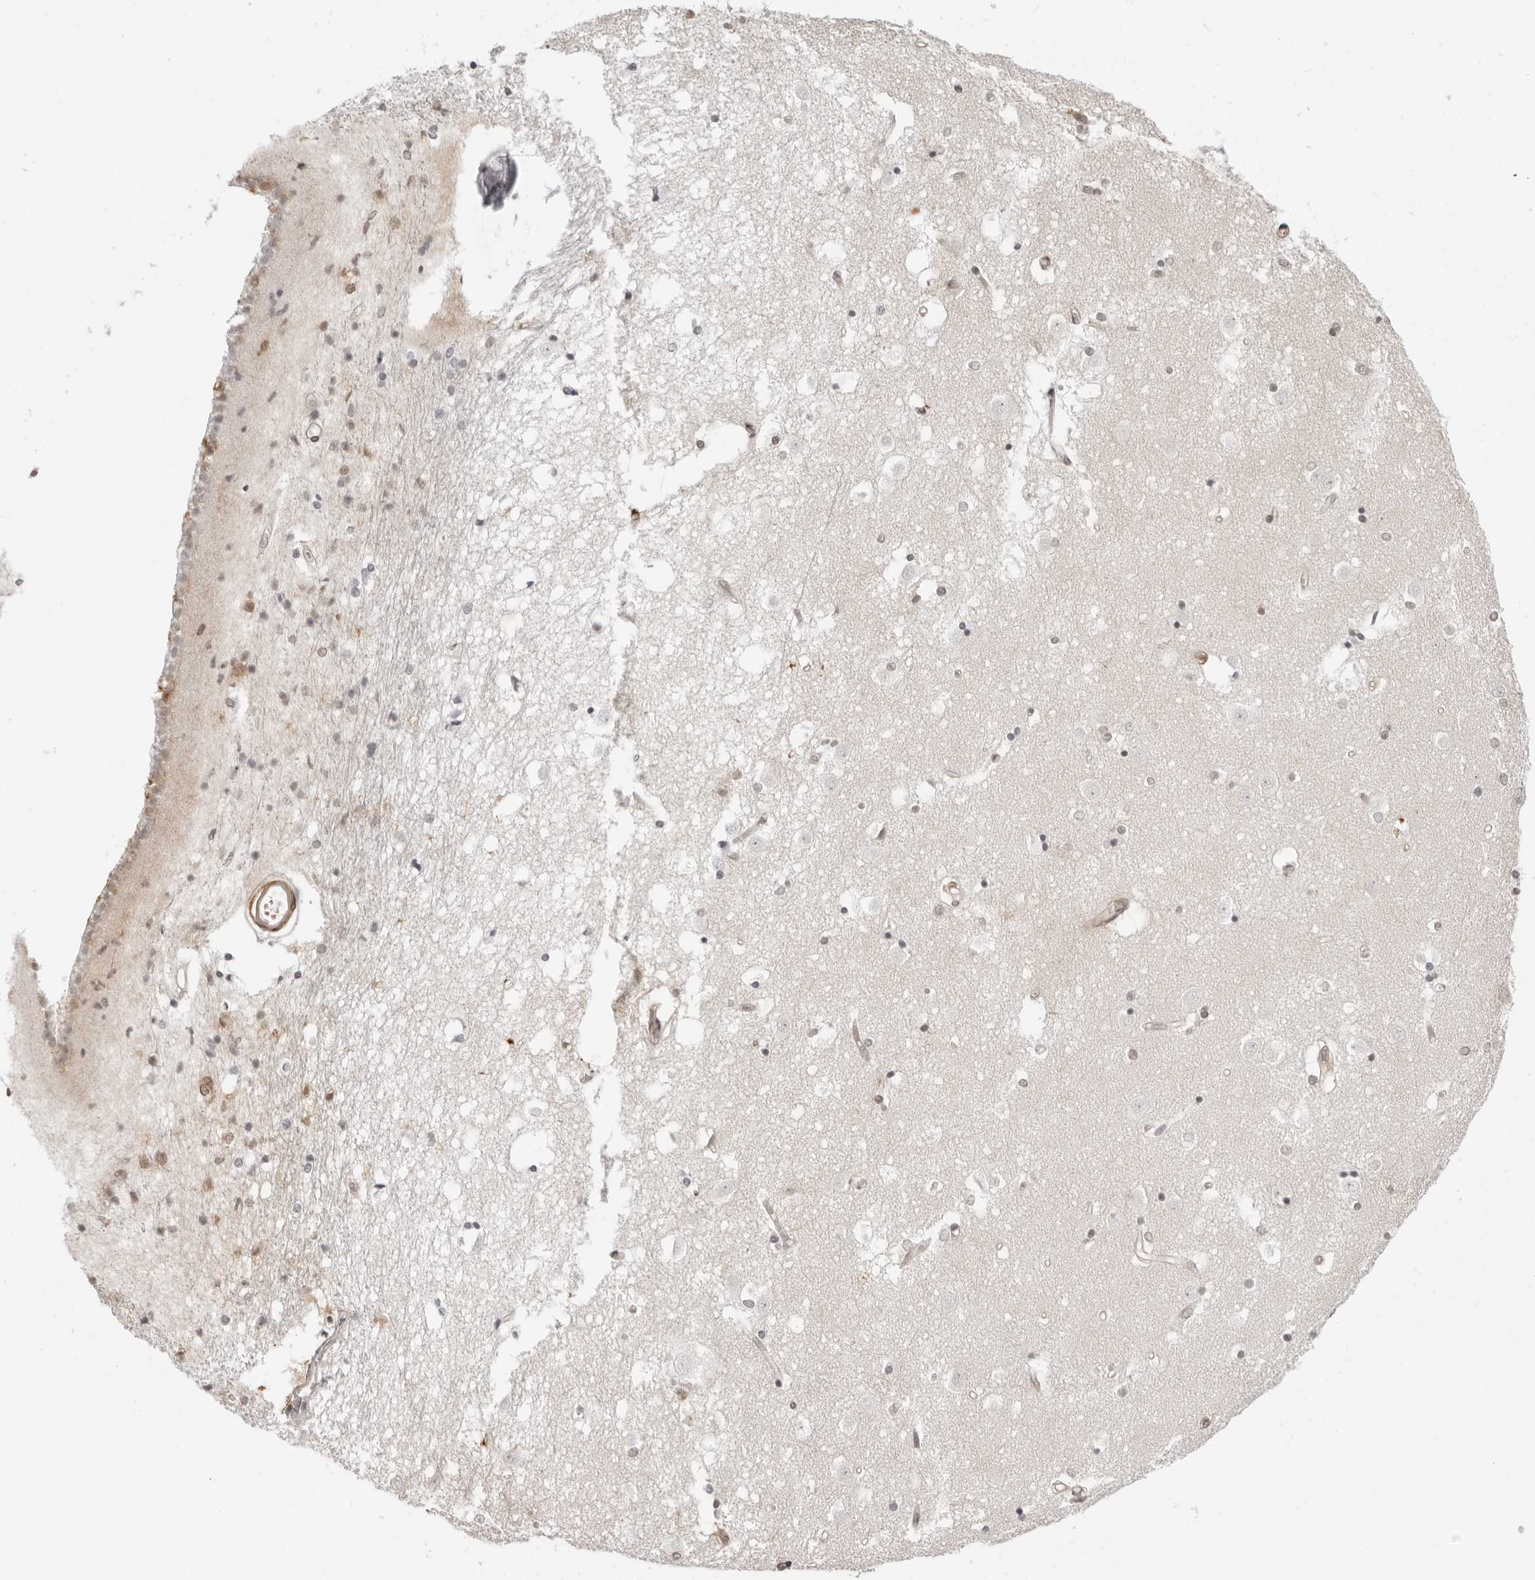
{"staining": {"intensity": "negative", "quantity": "none", "location": "none"}, "tissue": "caudate", "cell_type": "Glial cells", "image_type": "normal", "snomed": [{"axis": "morphology", "description": "Normal tissue, NOS"}, {"axis": "topography", "description": "Lateral ventricle wall"}], "caption": "DAB (3,3'-diaminobenzidine) immunohistochemical staining of benign human caudate demonstrates no significant staining in glial cells. (IHC, brightfield microscopy, high magnification).", "gene": "RNF146", "patient": {"sex": "male", "age": 45}}